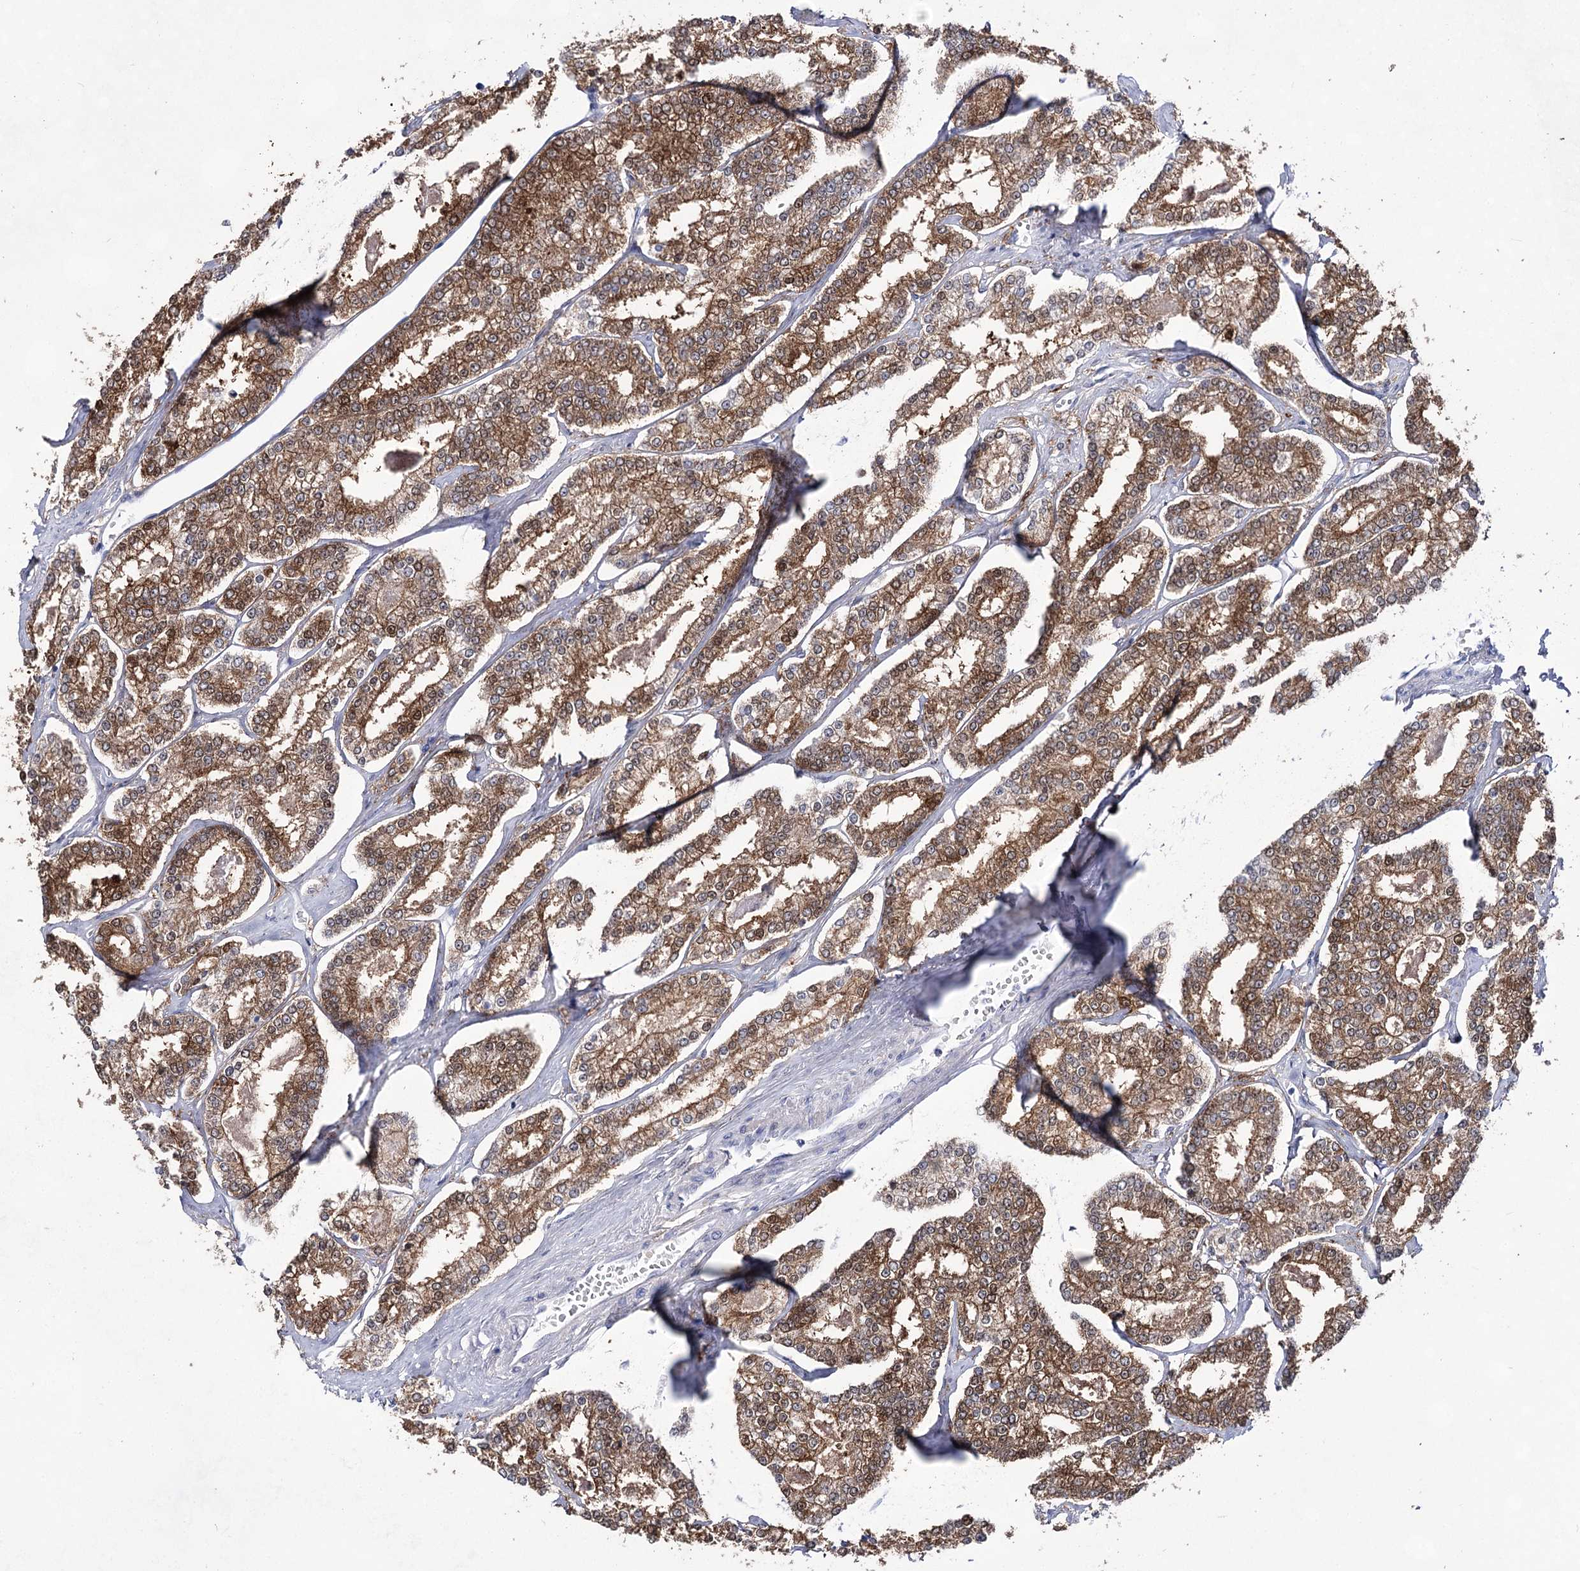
{"staining": {"intensity": "moderate", "quantity": ">75%", "location": "cytoplasmic/membranous,nuclear"}, "tissue": "prostate cancer", "cell_type": "Tumor cells", "image_type": "cancer", "snomed": [{"axis": "morphology", "description": "Normal tissue, NOS"}, {"axis": "morphology", "description": "Adenocarcinoma, High grade"}, {"axis": "topography", "description": "Prostate"}], "caption": "Protein staining demonstrates moderate cytoplasmic/membranous and nuclear expression in about >75% of tumor cells in prostate cancer.", "gene": "UGDH", "patient": {"sex": "male", "age": 83}}